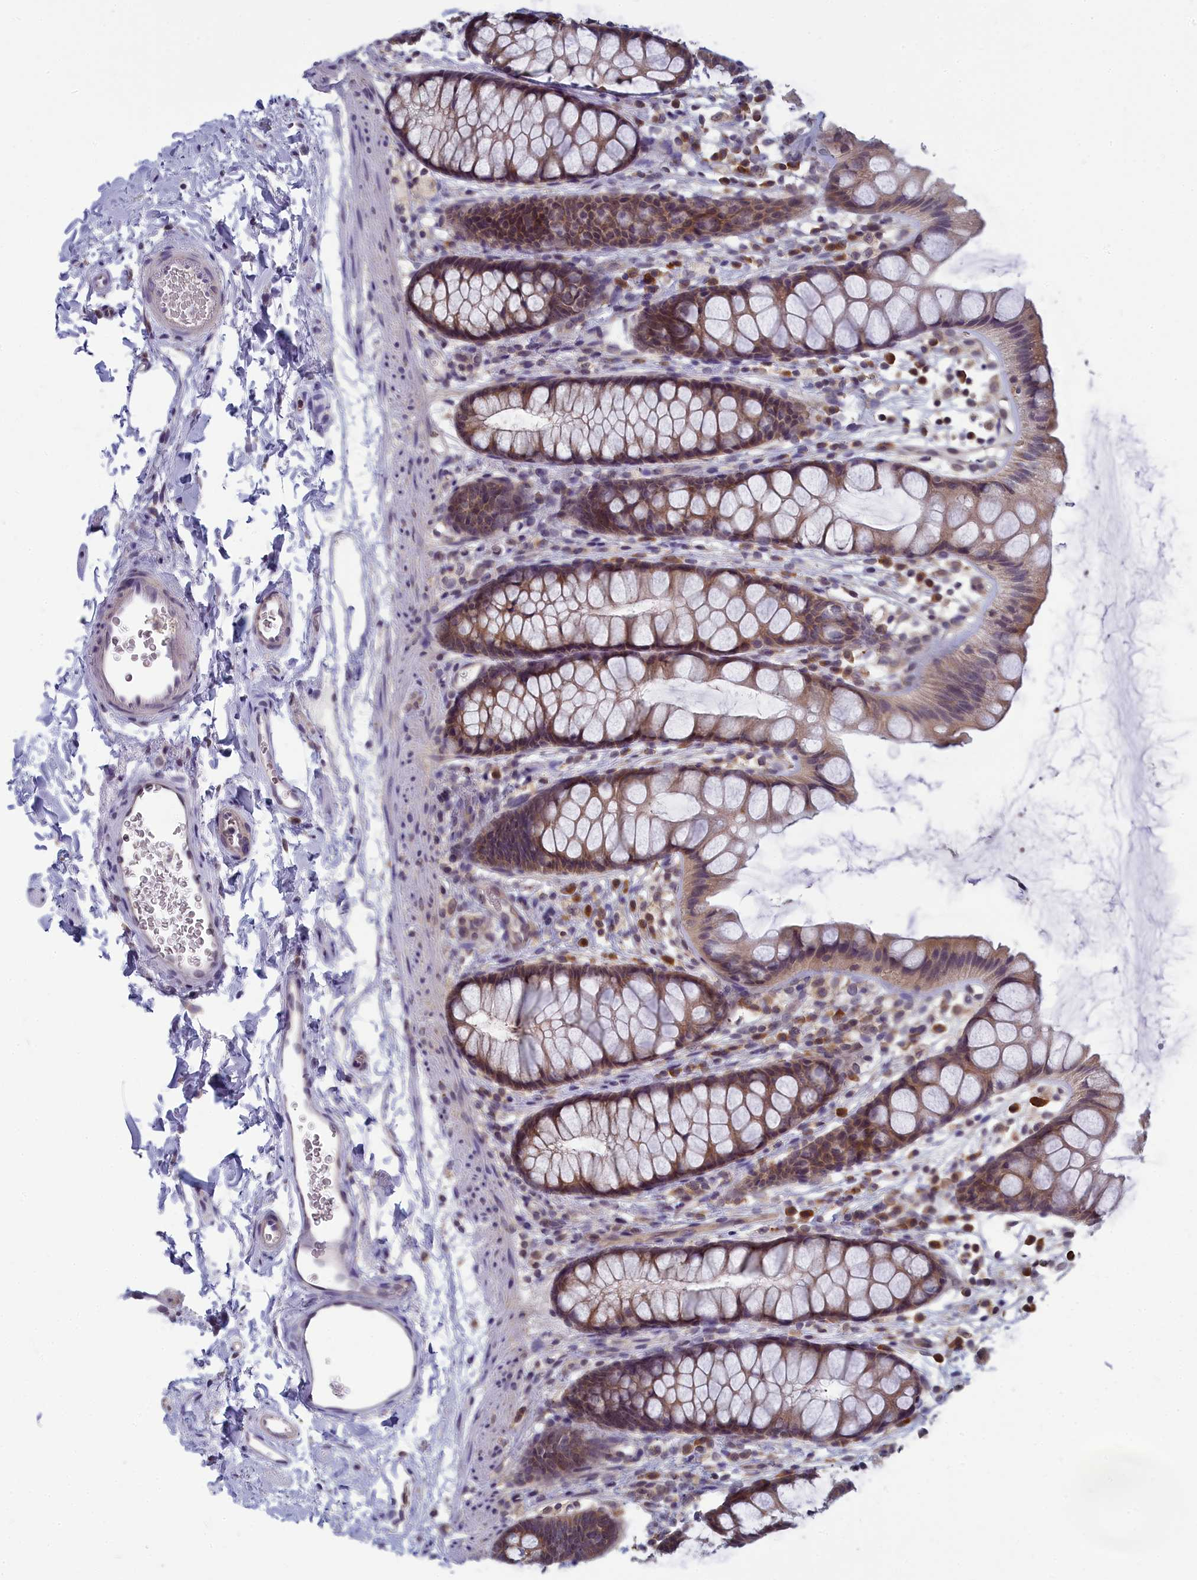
{"staining": {"intensity": "moderate", "quantity": ">75%", "location": "cytoplasmic/membranous"}, "tissue": "rectum", "cell_type": "Glandular cells", "image_type": "normal", "snomed": [{"axis": "morphology", "description": "Normal tissue, NOS"}, {"axis": "topography", "description": "Rectum"}], "caption": "An immunohistochemistry (IHC) histopathology image of unremarkable tissue is shown. Protein staining in brown shows moderate cytoplasmic/membranous positivity in rectum within glandular cells.", "gene": "MRI1", "patient": {"sex": "female", "age": 65}}